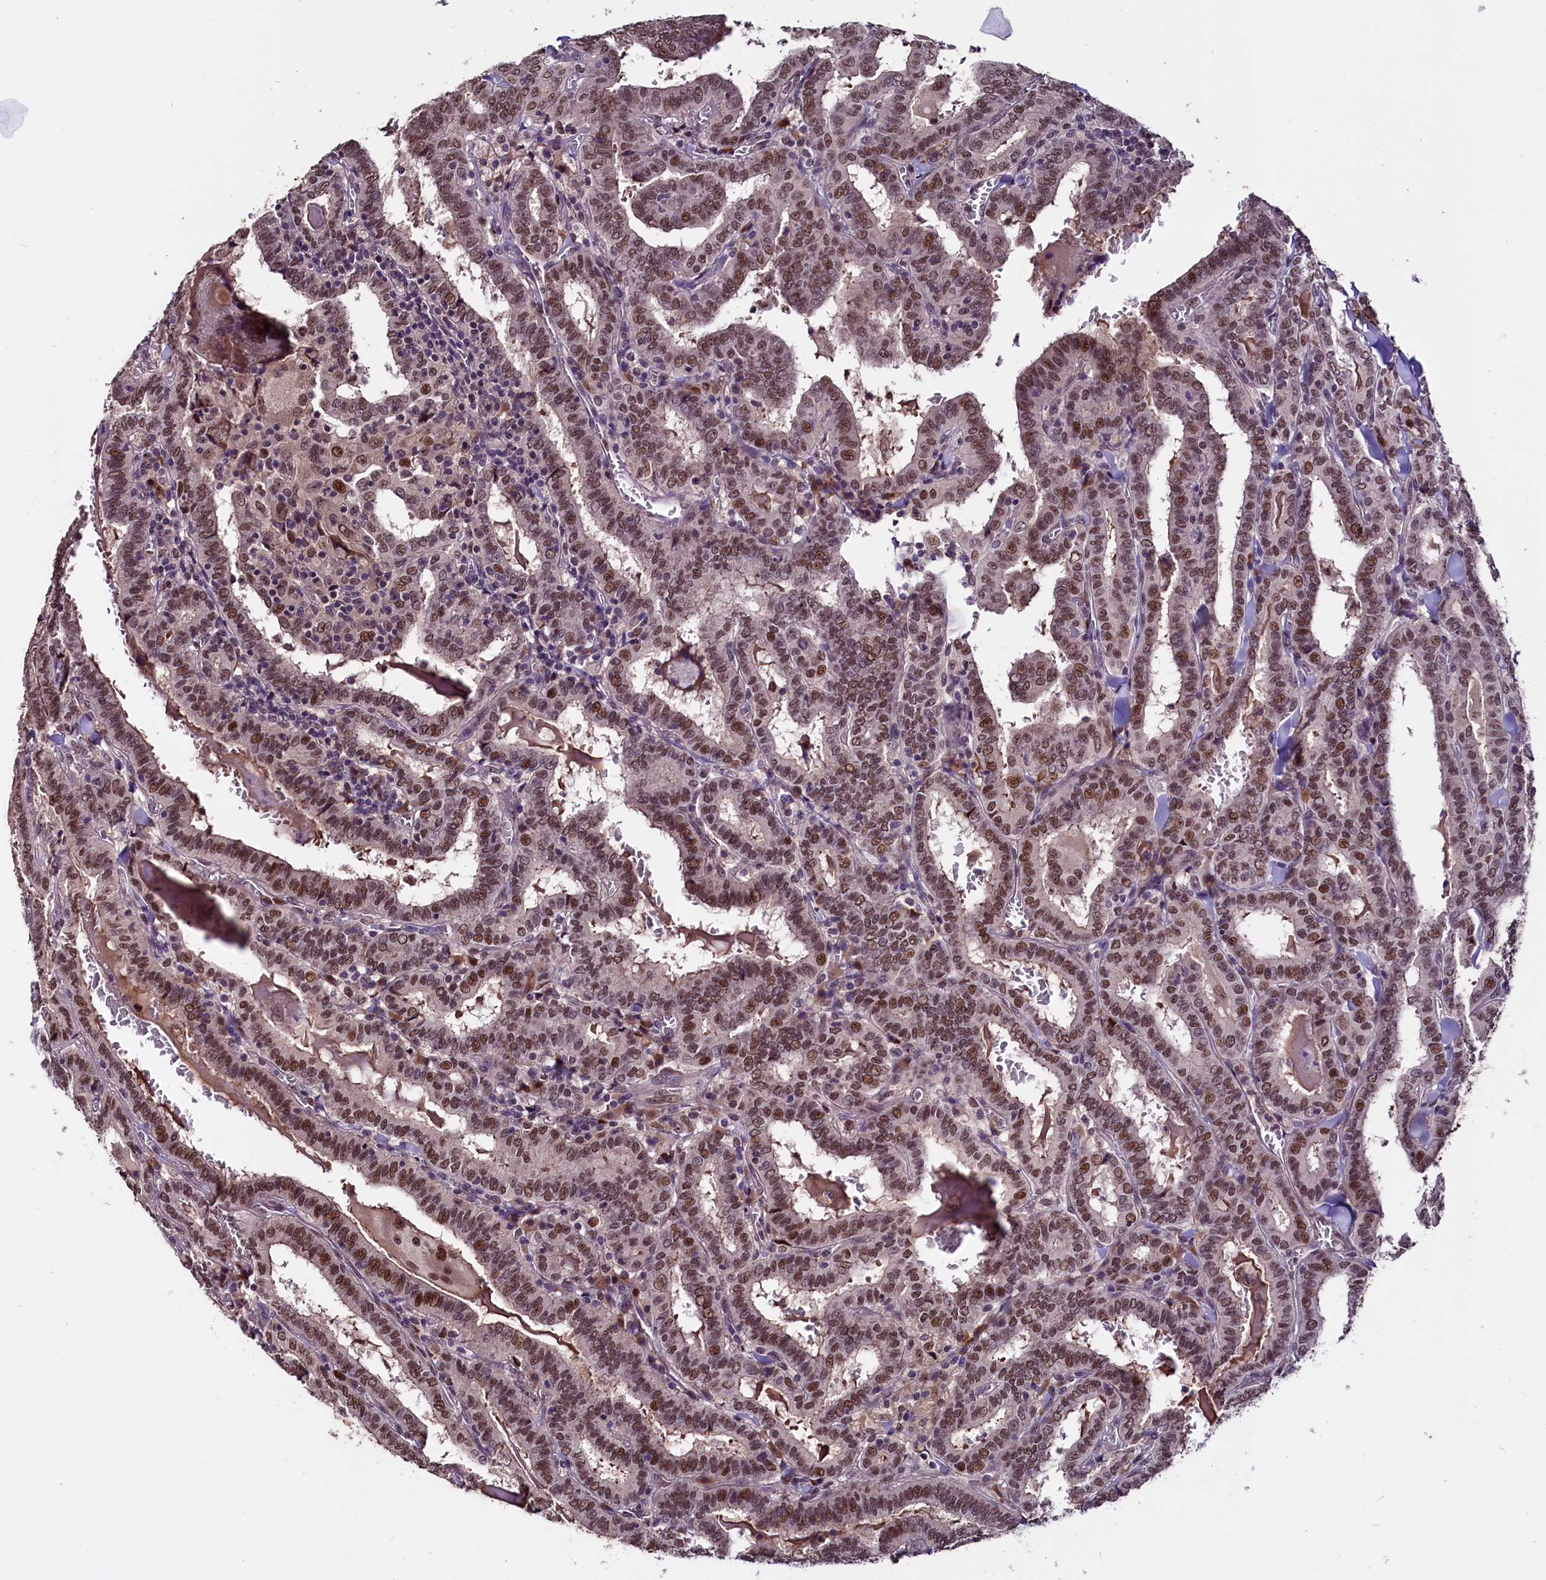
{"staining": {"intensity": "moderate", "quantity": ">75%", "location": "nuclear"}, "tissue": "thyroid cancer", "cell_type": "Tumor cells", "image_type": "cancer", "snomed": [{"axis": "morphology", "description": "Papillary adenocarcinoma, NOS"}, {"axis": "topography", "description": "Thyroid gland"}], "caption": "Protein expression analysis of thyroid papillary adenocarcinoma shows moderate nuclear positivity in about >75% of tumor cells.", "gene": "RNMT", "patient": {"sex": "female", "age": 72}}